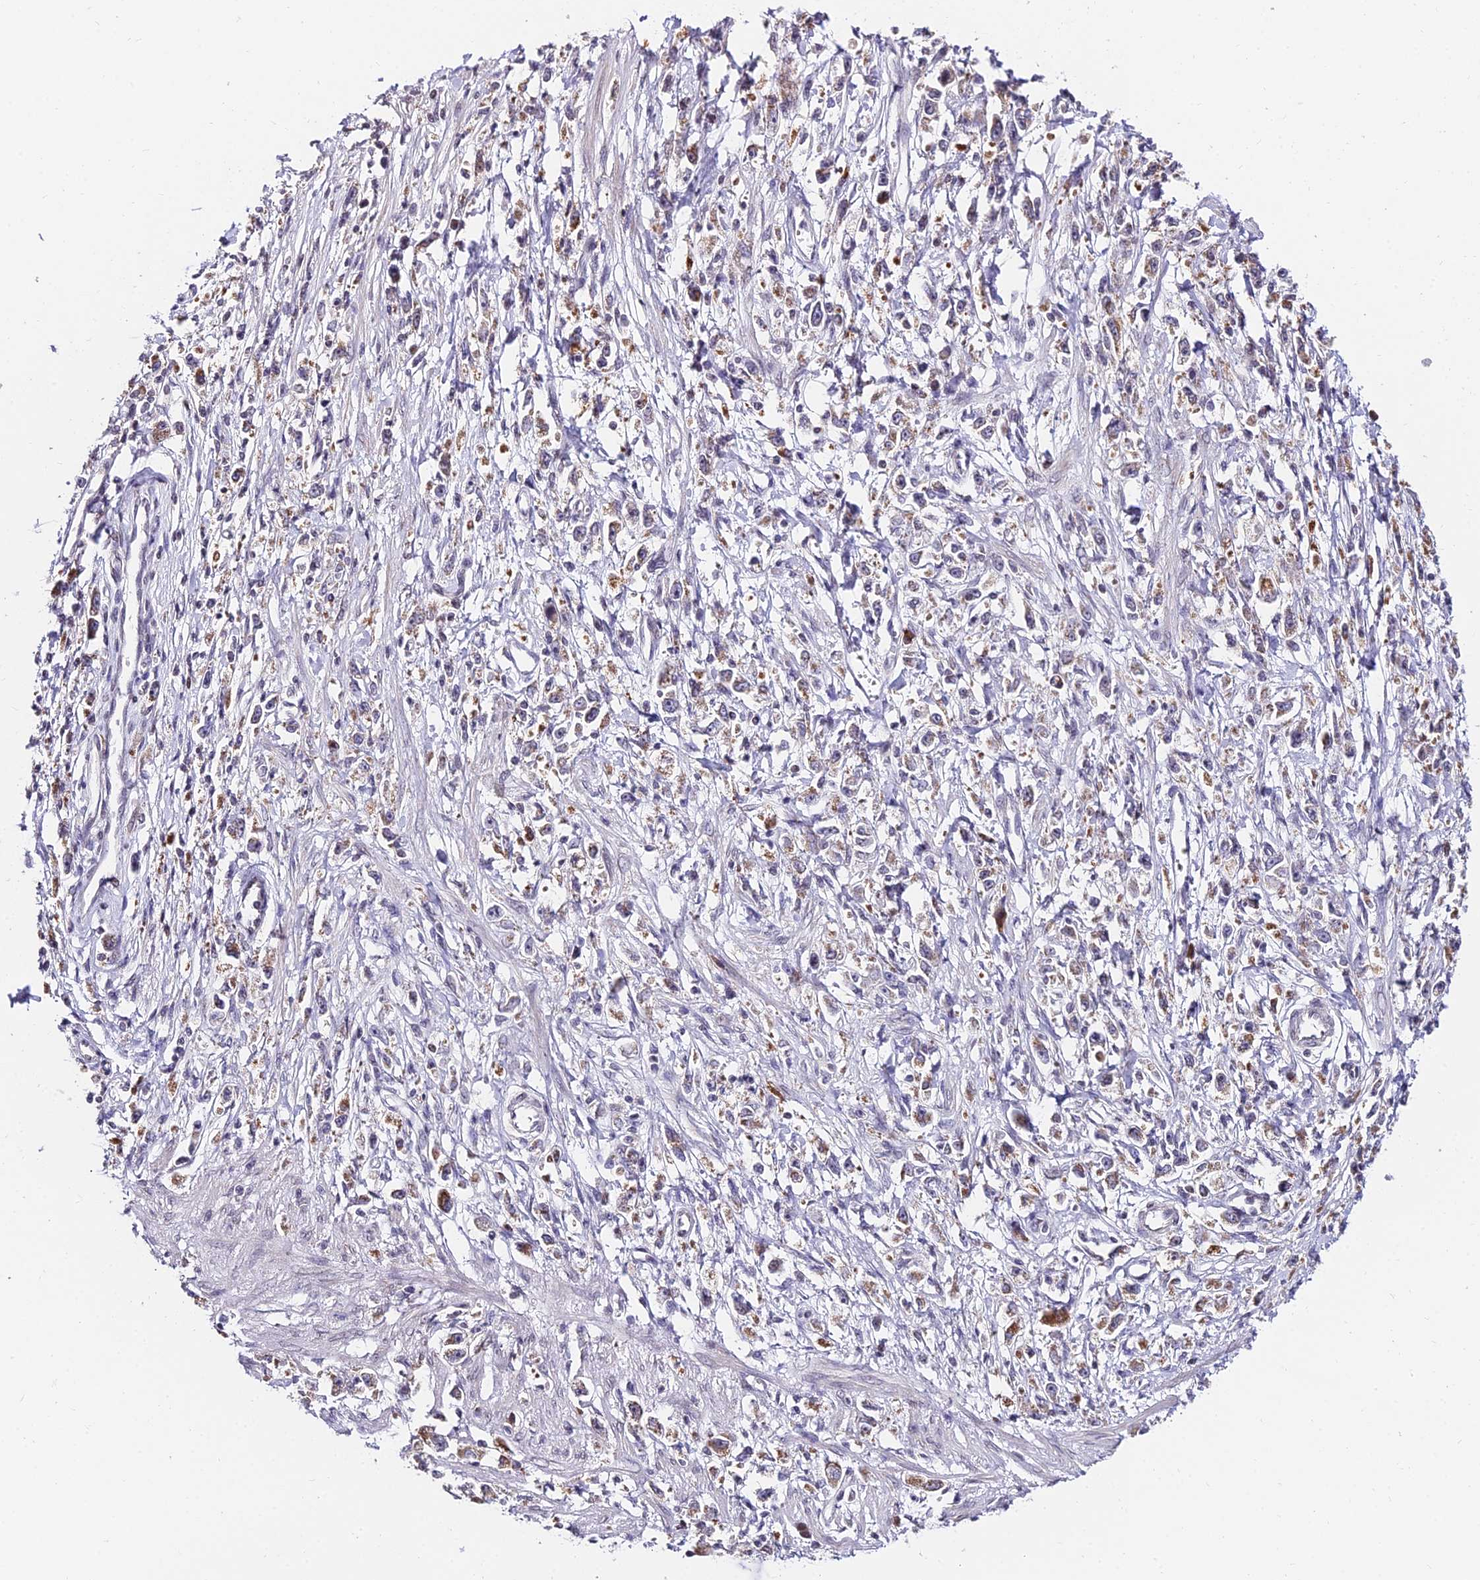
{"staining": {"intensity": "weak", "quantity": "<25%", "location": "cytoplasmic/membranous"}, "tissue": "stomach cancer", "cell_type": "Tumor cells", "image_type": "cancer", "snomed": [{"axis": "morphology", "description": "Adenocarcinoma, NOS"}, {"axis": "topography", "description": "Stomach"}], "caption": "Immunohistochemistry image of human adenocarcinoma (stomach) stained for a protein (brown), which demonstrates no positivity in tumor cells.", "gene": "CDNF", "patient": {"sex": "female", "age": 59}}